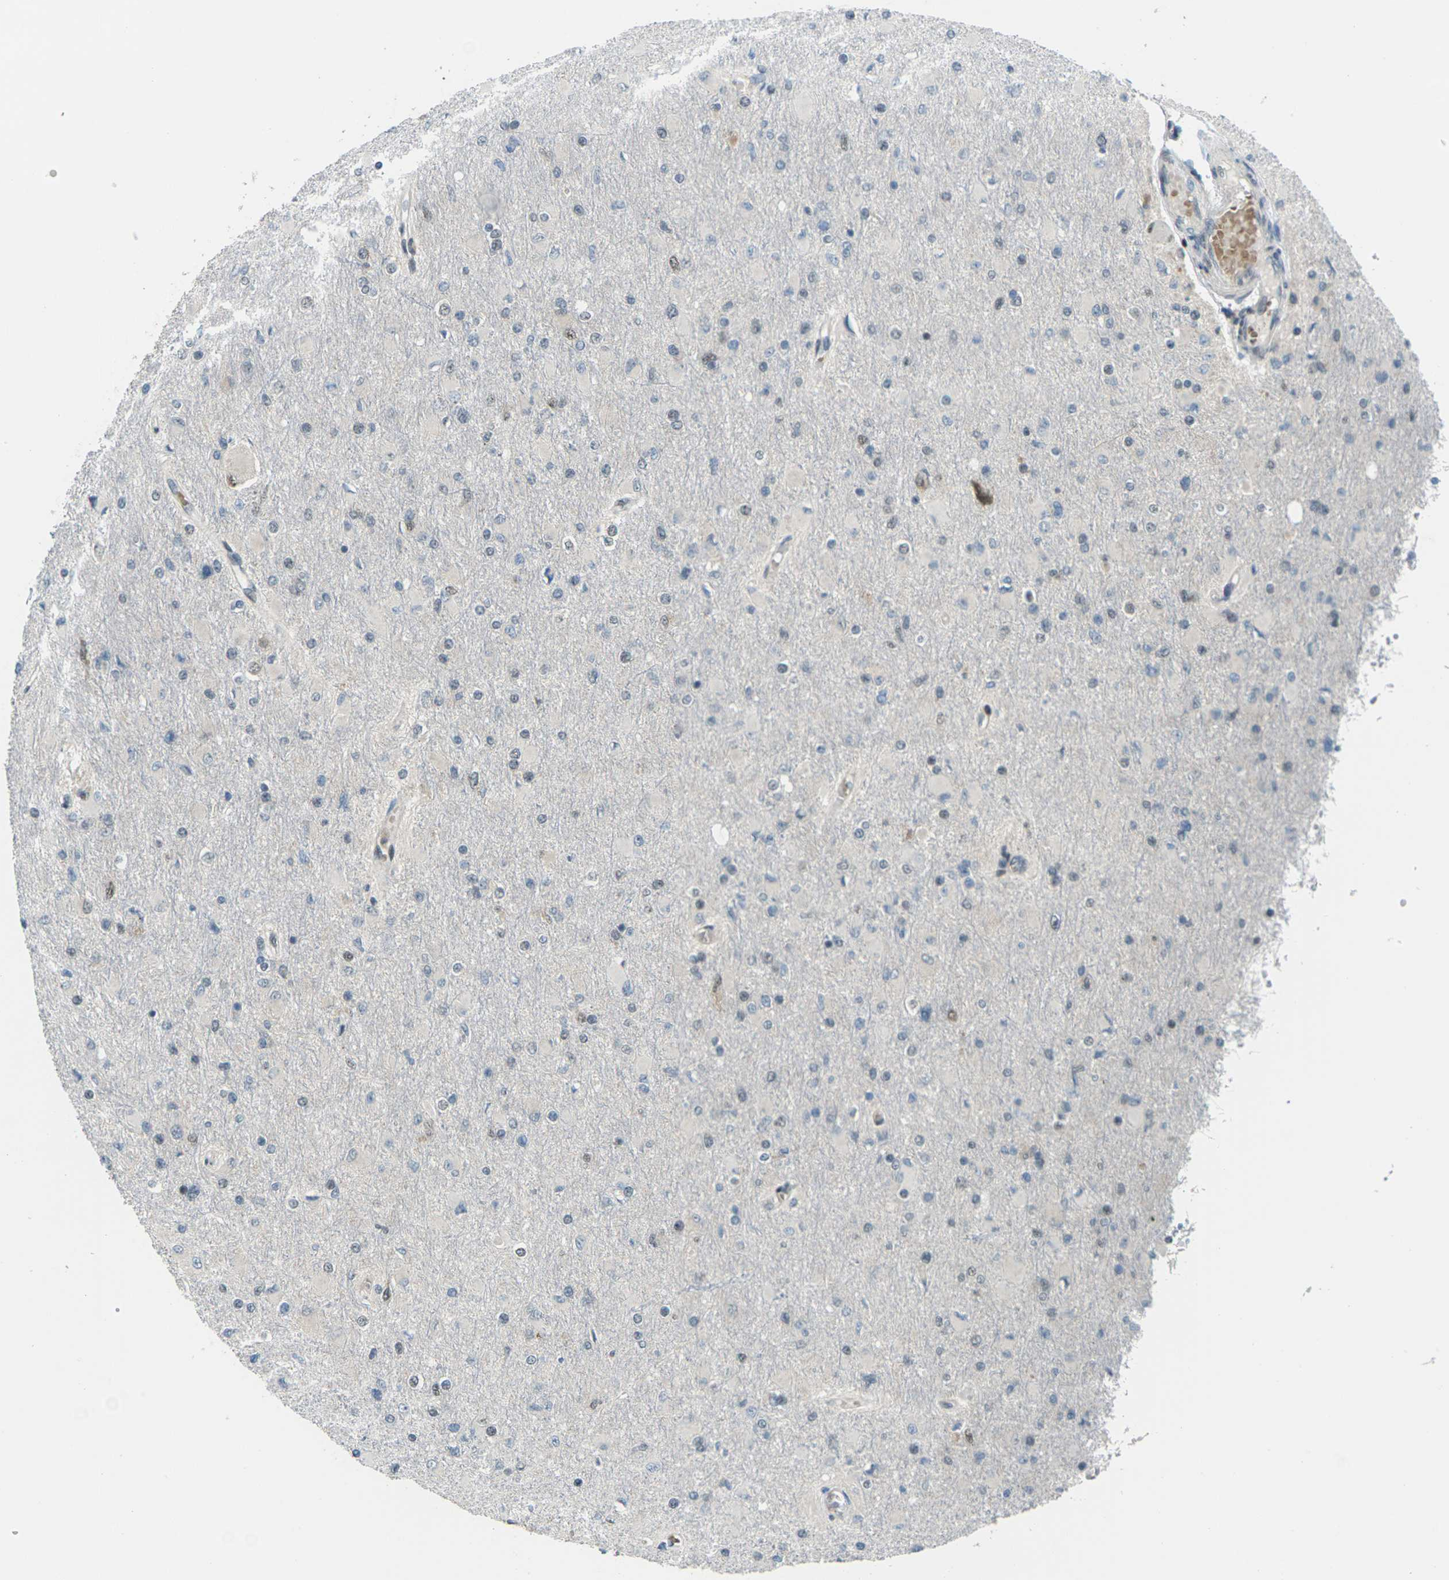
{"staining": {"intensity": "moderate", "quantity": "<25%", "location": "nuclear"}, "tissue": "glioma", "cell_type": "Tumor cells", "image_type": "cancer", "snomed": [{"axis": "morphology", "description": "Glioma, malignant, High grade"}, {"axis": "topography", "description": "Cerebral cortex"}], "caption": "Immunohistochemical staining of glioma demonstrates low levels of moderate nuclear staining in approximately <25% of tumor cells.", "gene": "UBE2S", "patient": {"sex": "female", "age": 36}}